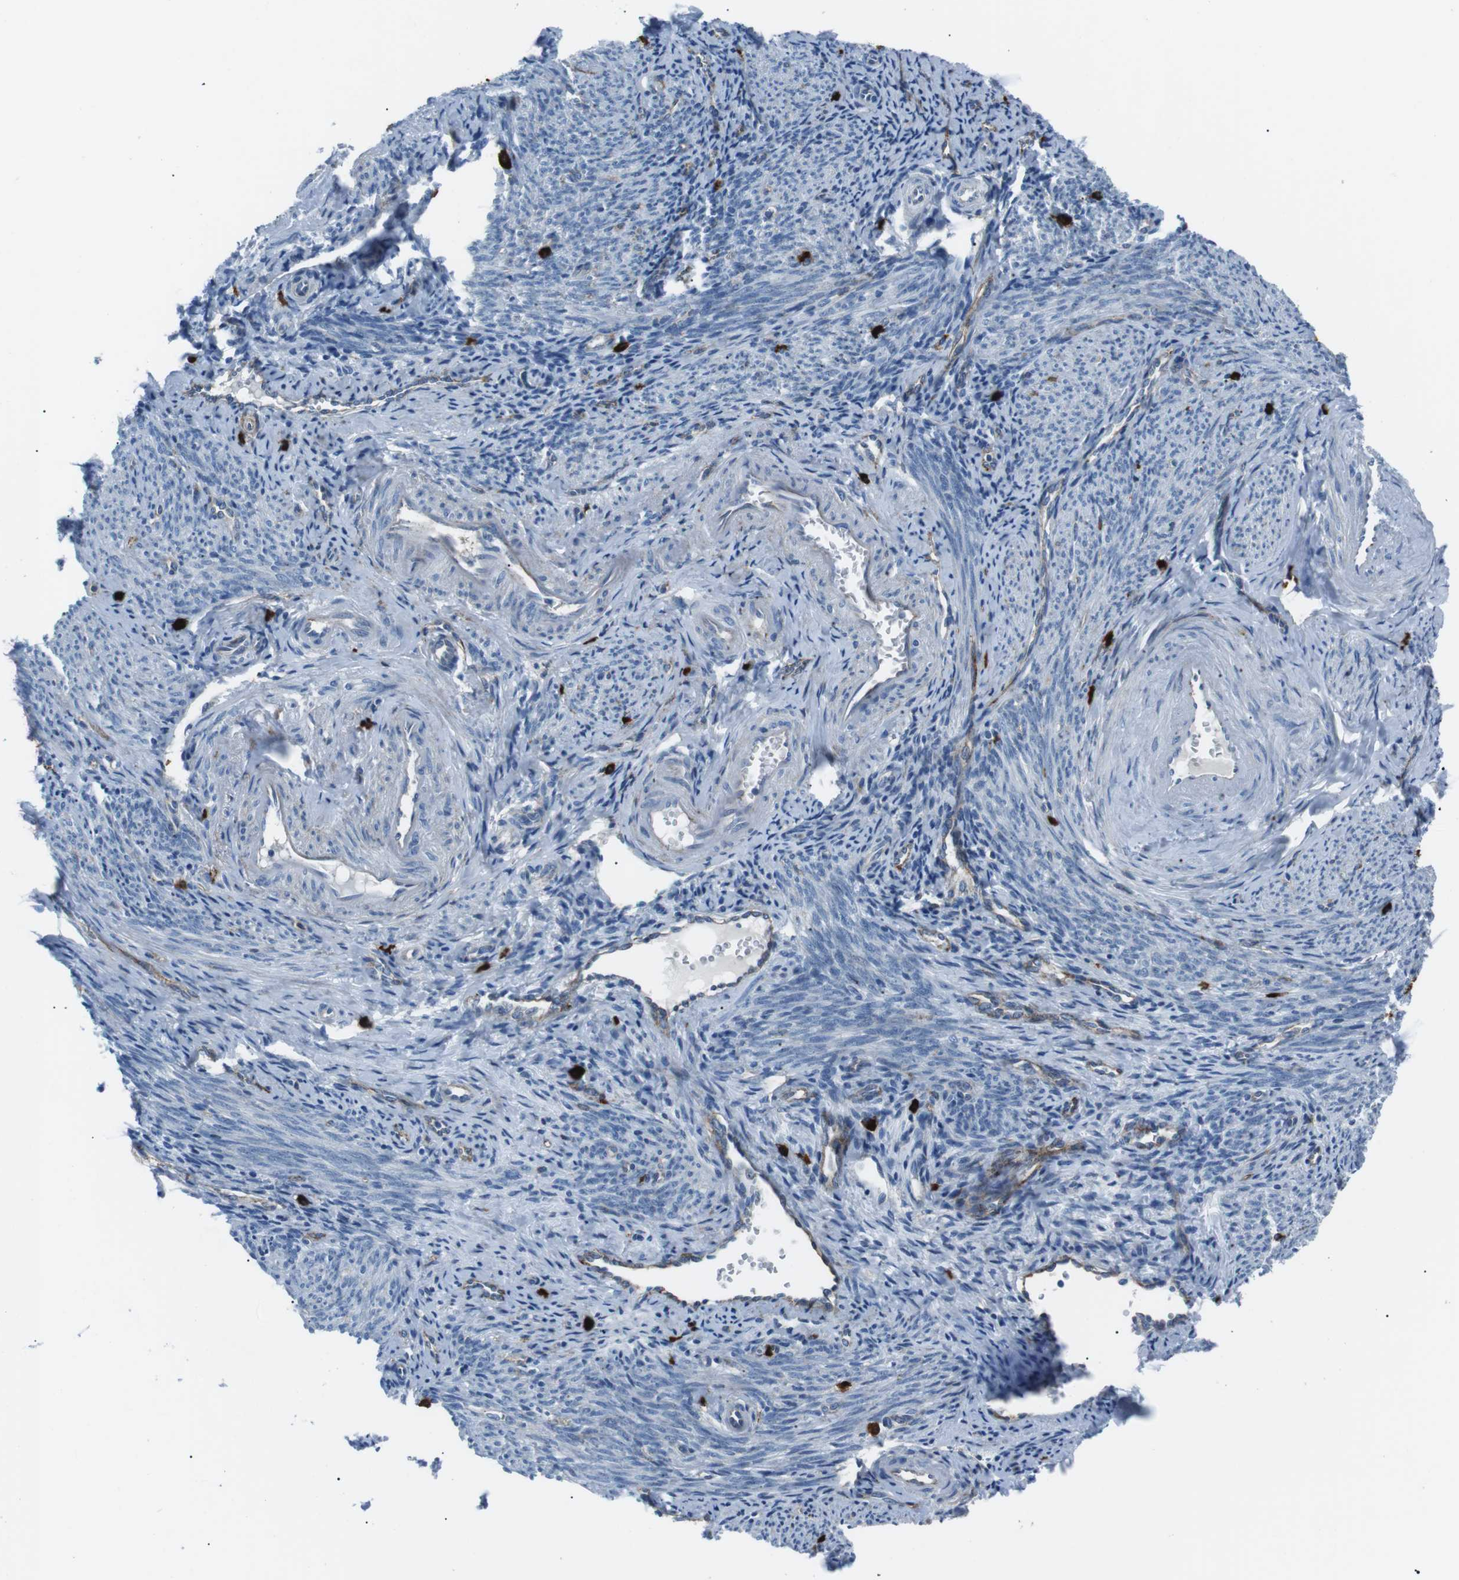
{"staining": {"intensity": "moderate", "quantity": "<25%", "location": "cytoplasmic/membranous"}, "tissue": "endometrium", "cell_type": "Cells in endometrial stroma", "image_type": "normal", "snomed": [{"axis": "morphology", "description": "Normal tissue, NOS"}, {"axis": "topography", "description": "Endometrium"}], "caption": "Immunohistochemistry (DAB (3,3'-diaminobenzidine)) staining of normal endometrium reveals moderate cytoplasmic/membranous protein staining in approximately <25% of cells in endometrial stroma.", "gene": "CSF2RA", "patient": {"sex": "female", "age": 72}}